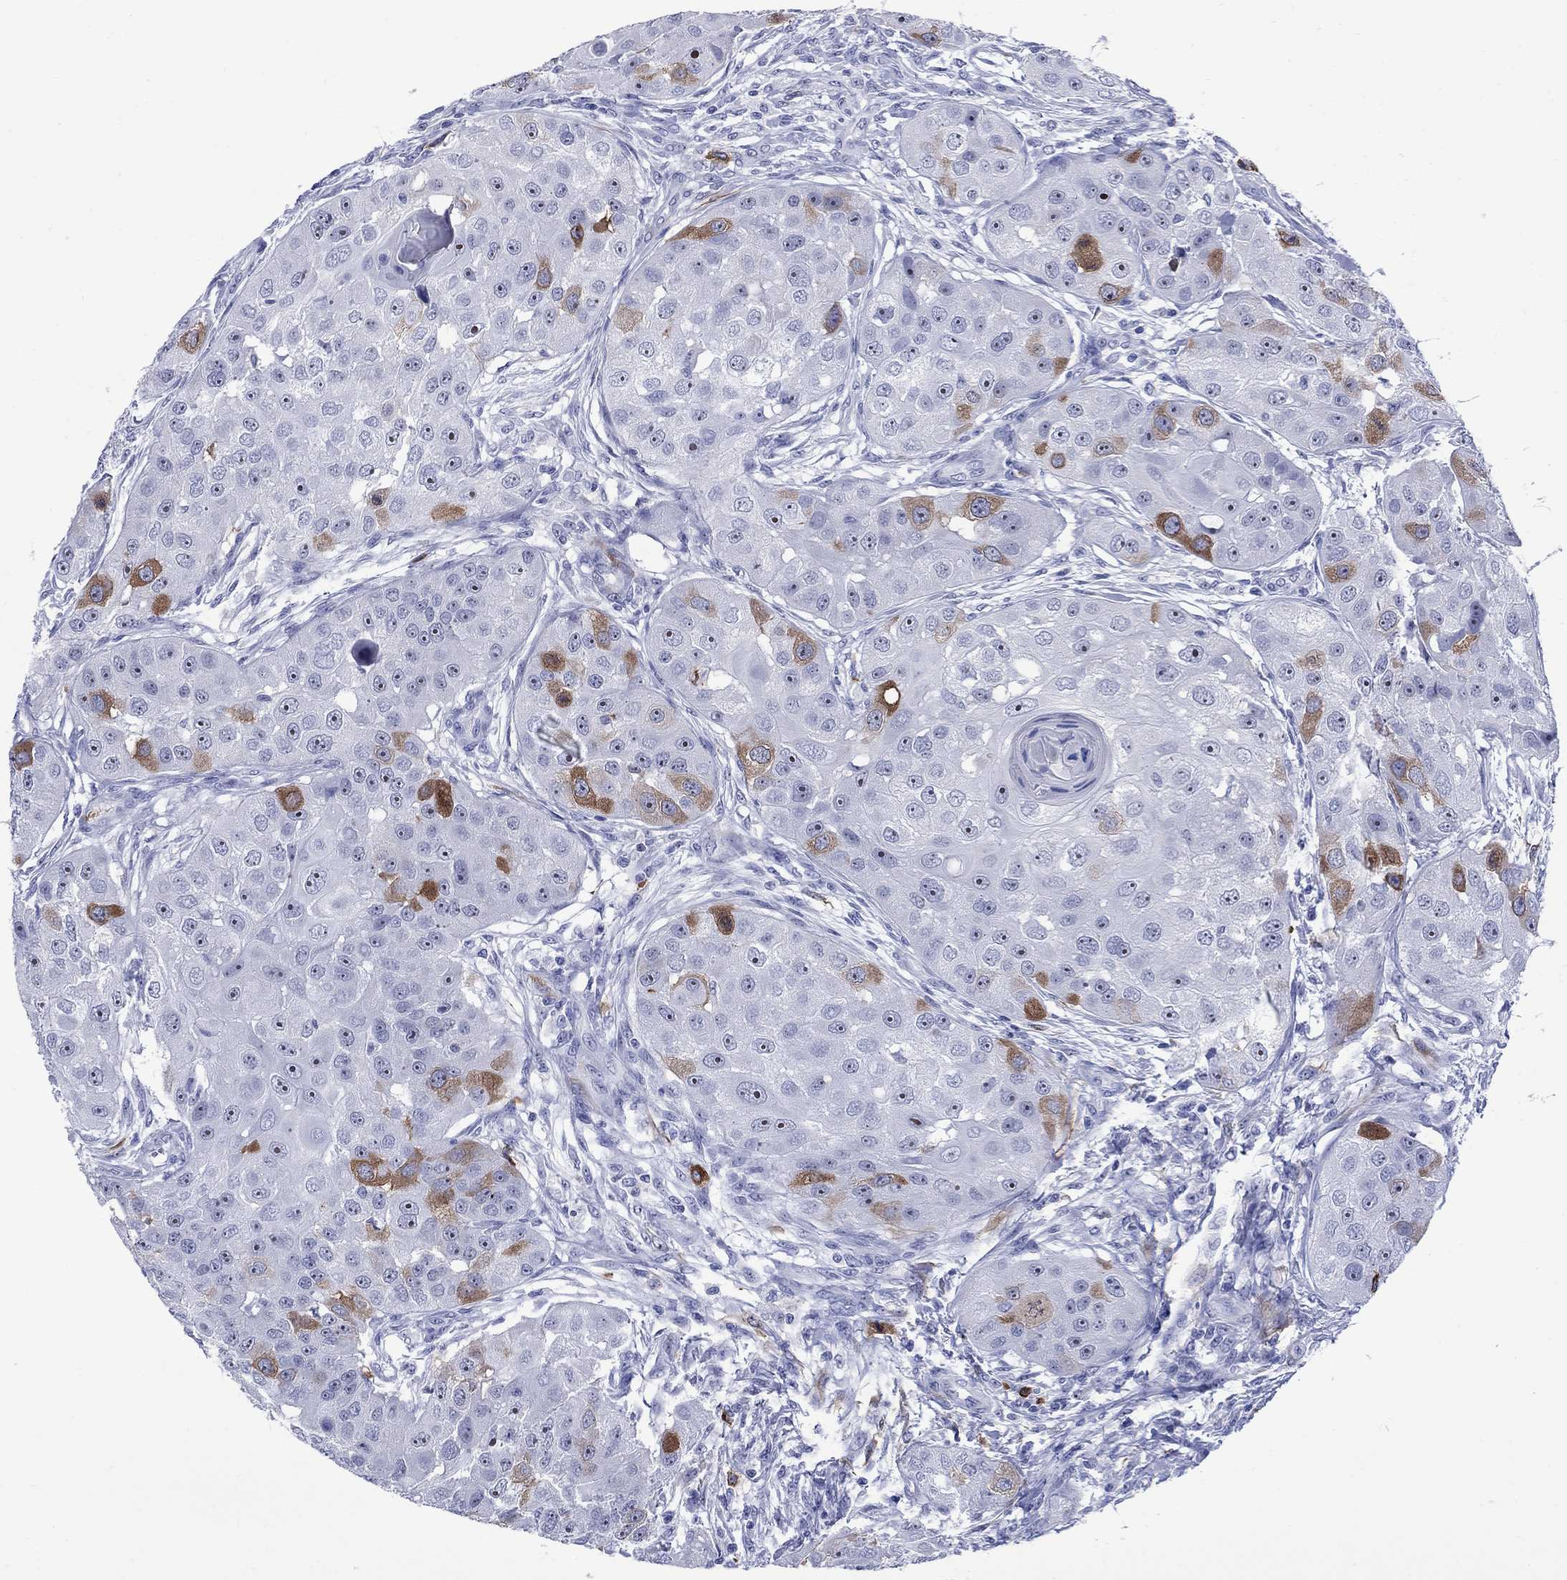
{"staining": {"intensity": "strong", "quantity": "<25%", "location": "cytoplasmic/membranous"}, "tissue": "head and neck cancer", "cell_type": "Tumor cells", "image_type": "cancer", "snomed": [{"axis": "morphology", "description": "Squamous cell carcinoma, NOS"}, {"axis": "topography", "description": "Head-Neck"}], "caption": "Head and neck squamous cell carcinoma stained with a protein marker shows strong staining in tumor cells.", "gene": "TACC3", "patient": {"sex": "male", "age": 51}}